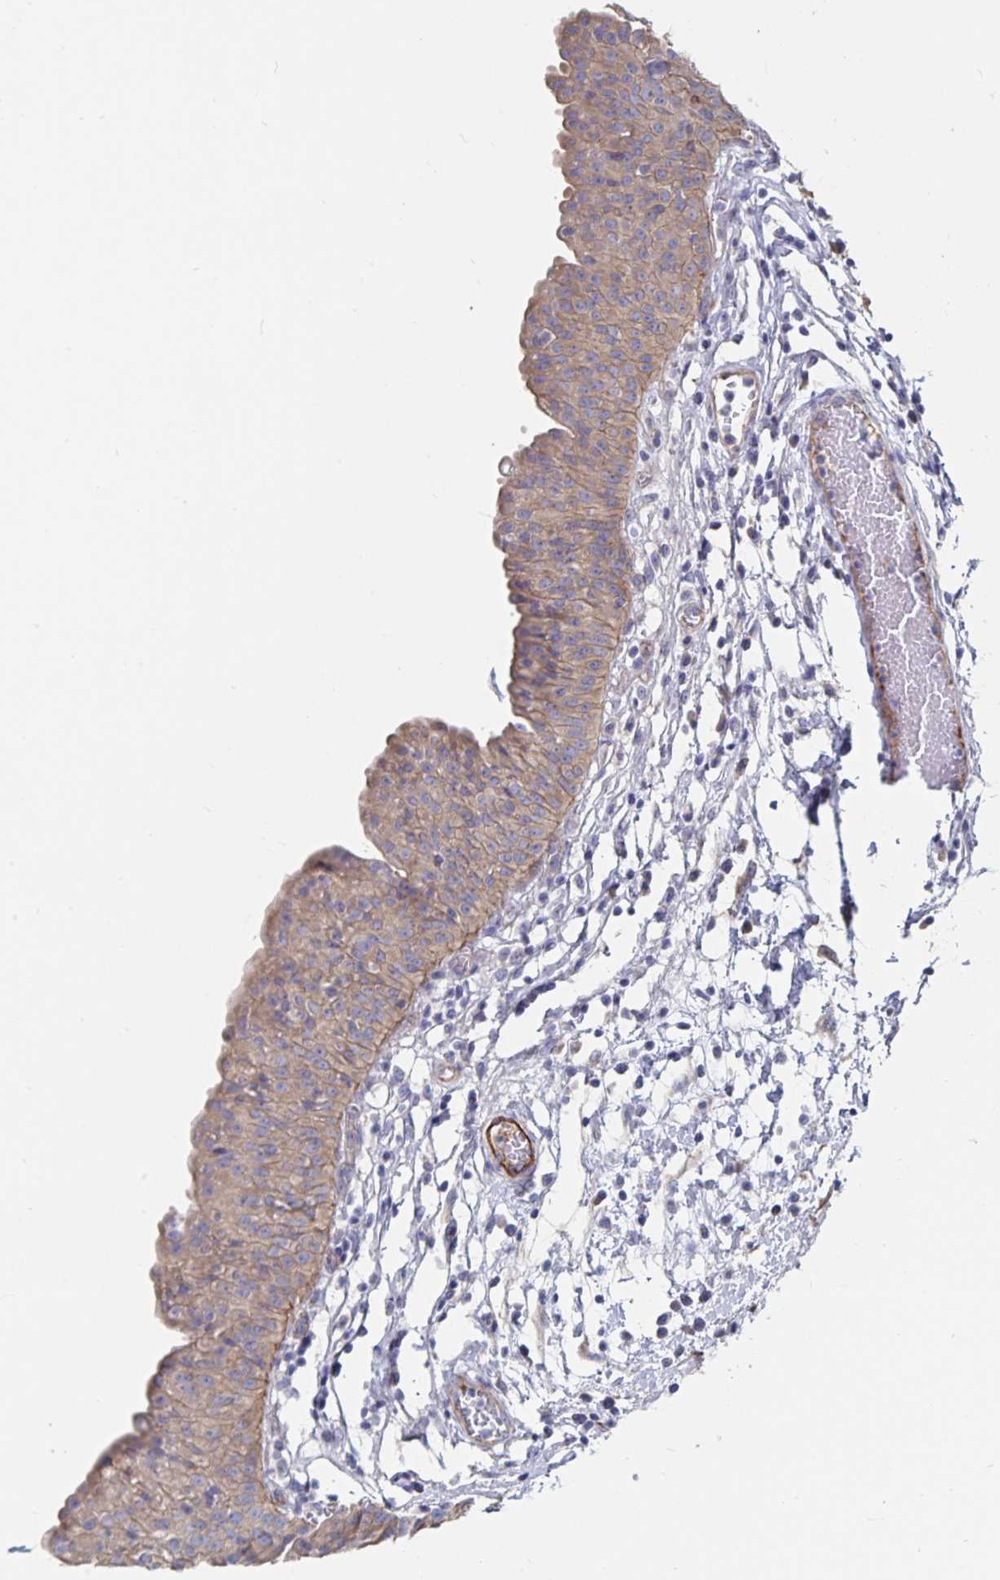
{"staining": {"intensity": "moderate", "quantity": ">75%", "location": "cytoplasmic/membranous"}, "tissue": "urinary bladder", "cell_type": "Urothelial cells", "image_type": "normal", "snomed": [{"axis": "morphology", "description": "Normal tissue, NOS"}, {"axis": "topography", "description": "Urinary bladder"}], "caption": "Moderate cytoplasmic/membranous positivity is present in approximately >75% of urothelial cells in unremarkable urinary bladder. Using DAB (3,3'-diaminobenzidine) (brown) and hematoxylin (blue) stains, captured at high magnification using brightfield microscopy.", "gene": "SSTR1", "patient": {"sex": "male", "age": 64}}